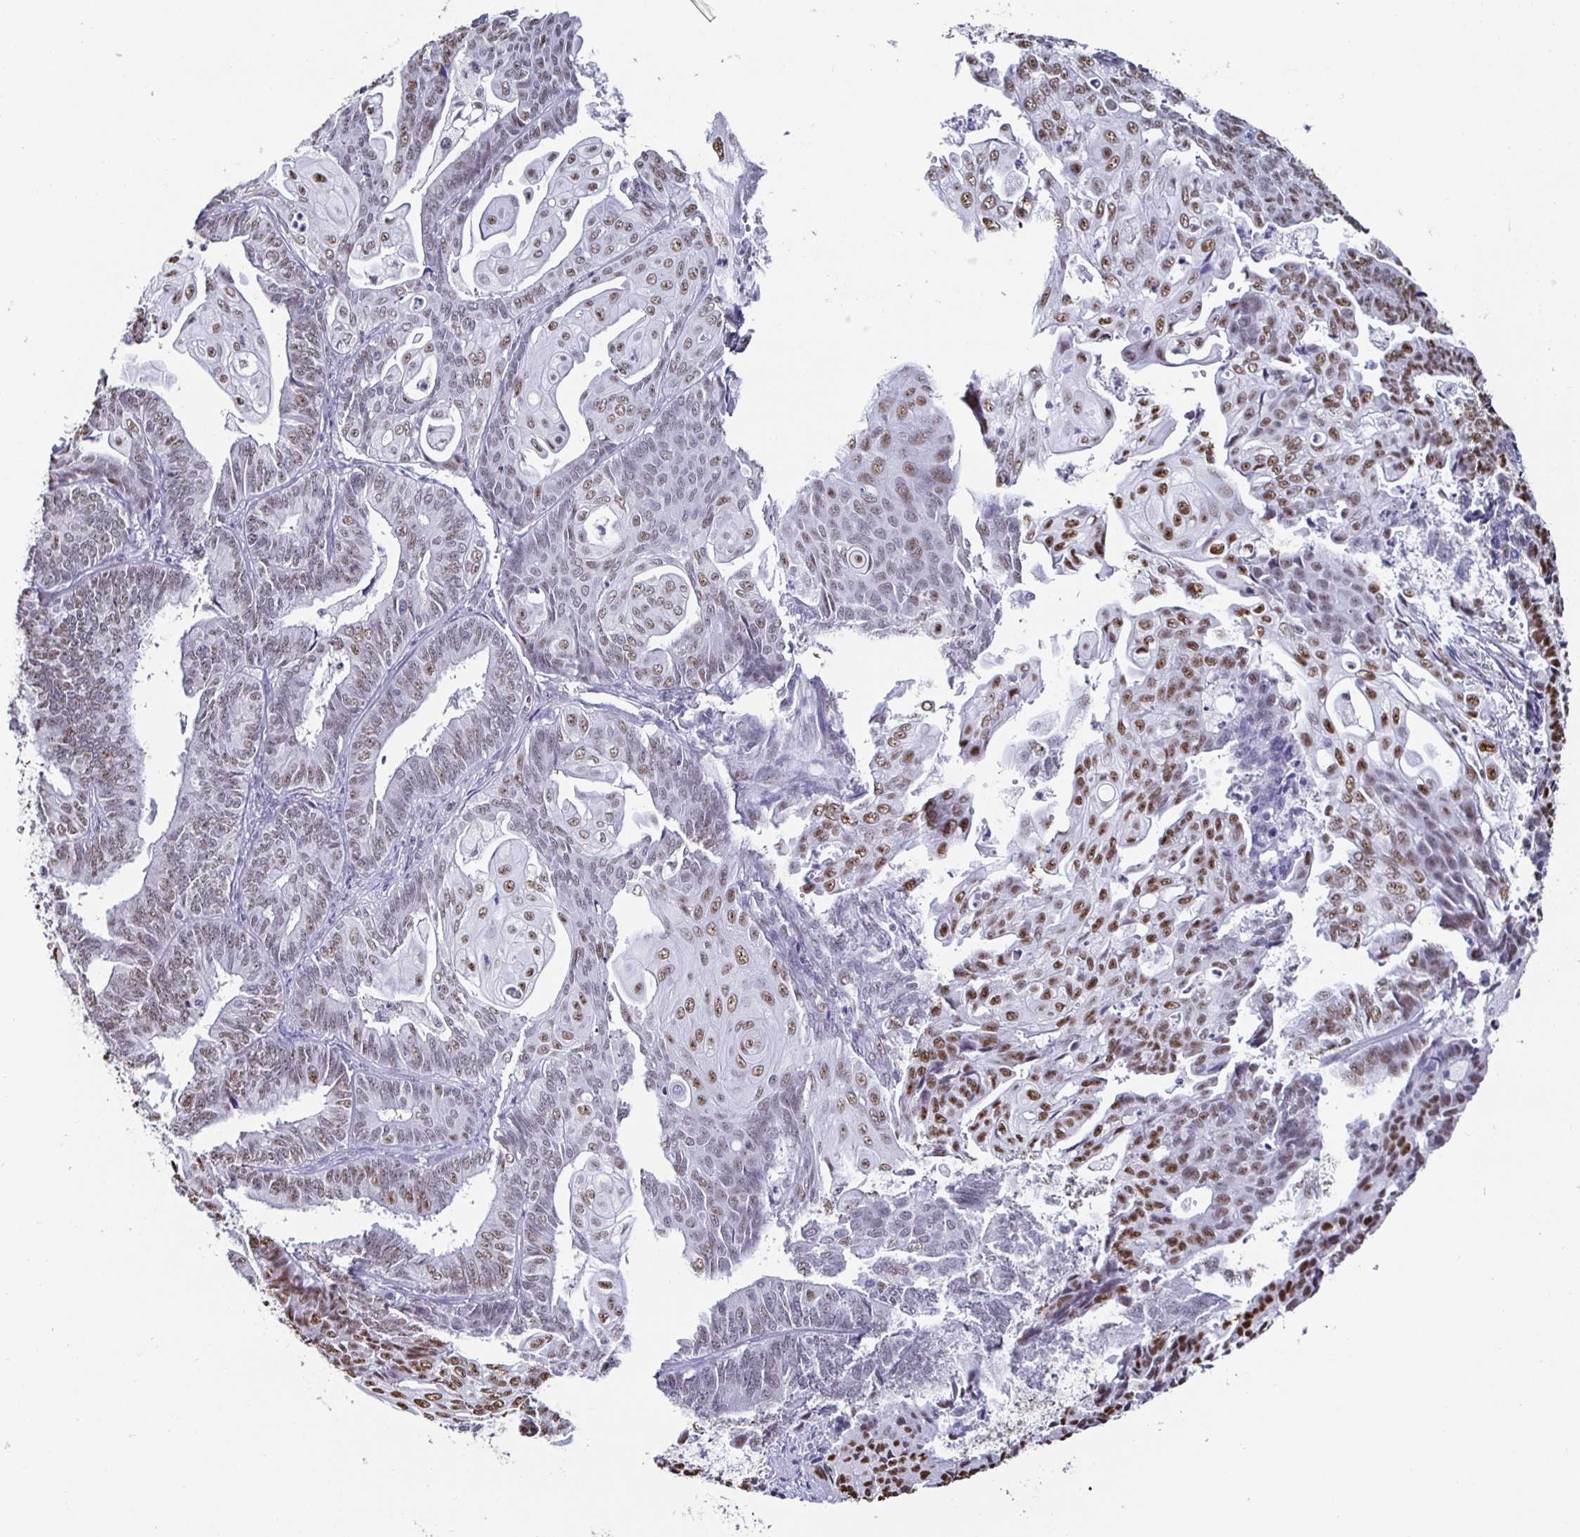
{"staining": {"intensity": "moderate", "quantity": "25%-75%", "location": "nuclear"}, "tissue": "endometrial cancer", "cell_type": "Tumor cells", "image_type": "cancer", "snomed": [{"axis": "morphology", "description": "Adenocarcinoma, NOS"}, {"axis": "topography", "description": "Endometrium"}], "caption": "Human endometrial cancer (adenocarcinoma) stained with a brown dye displays moderate nuclear positive positivity in about 25%-75% of tumor cells.", "gene": "DDX39B", "patient": {"sex": "female", "age": 73}}